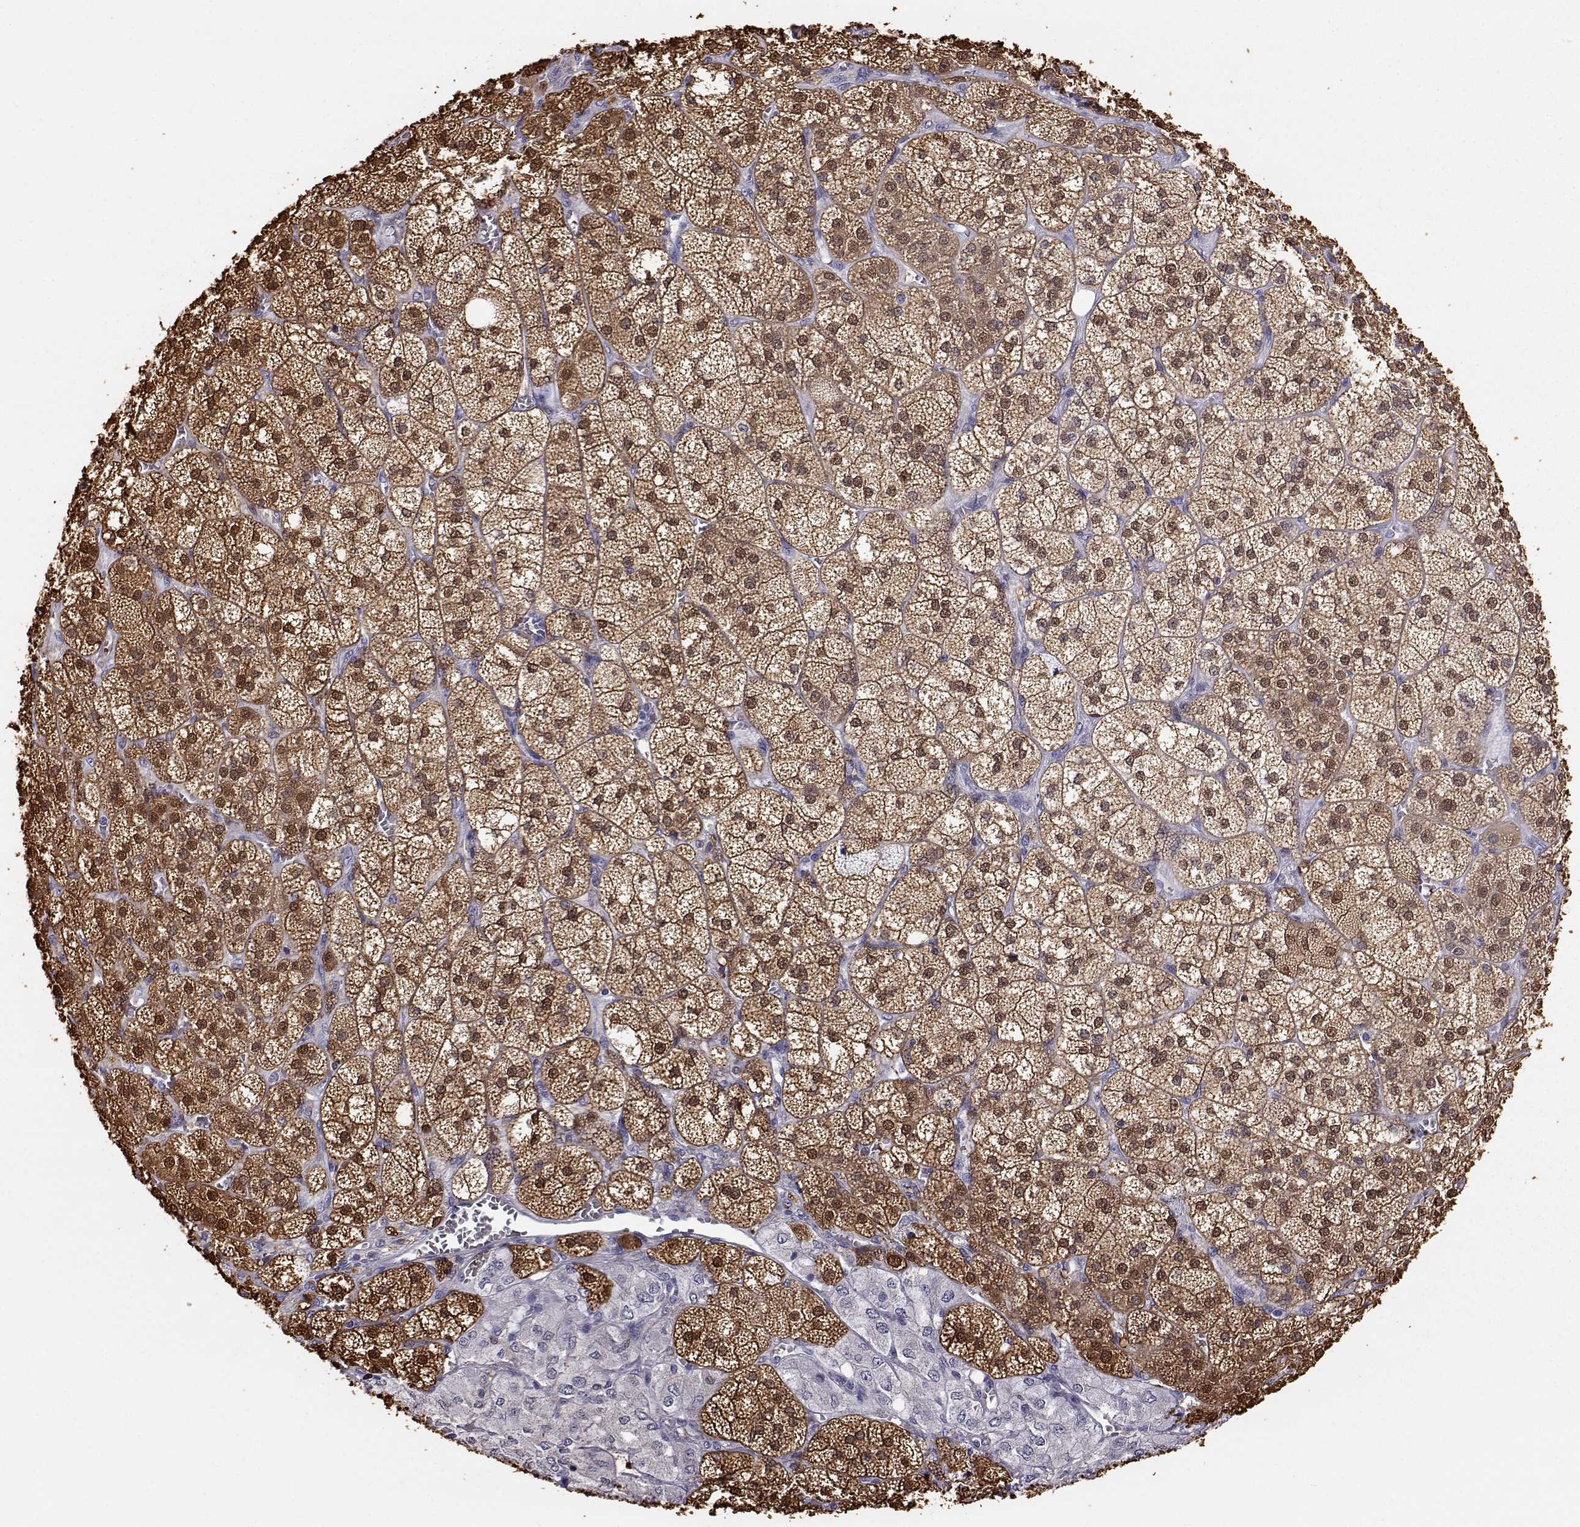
{"staining": {"intensity": "strong", "quantity": ">75%", "location": "cytoplasmic/membranous,nuclear"}, "tissue": "adrenal gland", "cell_type": "Glandular cells", "image_type": "normal", "snomed": [{"axis": "morphology", "description": "Normal tissue, NOS"}, {"axis": "topography", "description": "Adrenal gland"}], "caption": "This photomicrograph reveals immunohistochemistry staining of unremarkable adrenal gland, with high strong cytoplasmic/membranous,nuclear positivity in about >75% of glandular cells.", "gene": "AKR1B1", "patient": {"sex": "female", "age": 60}}